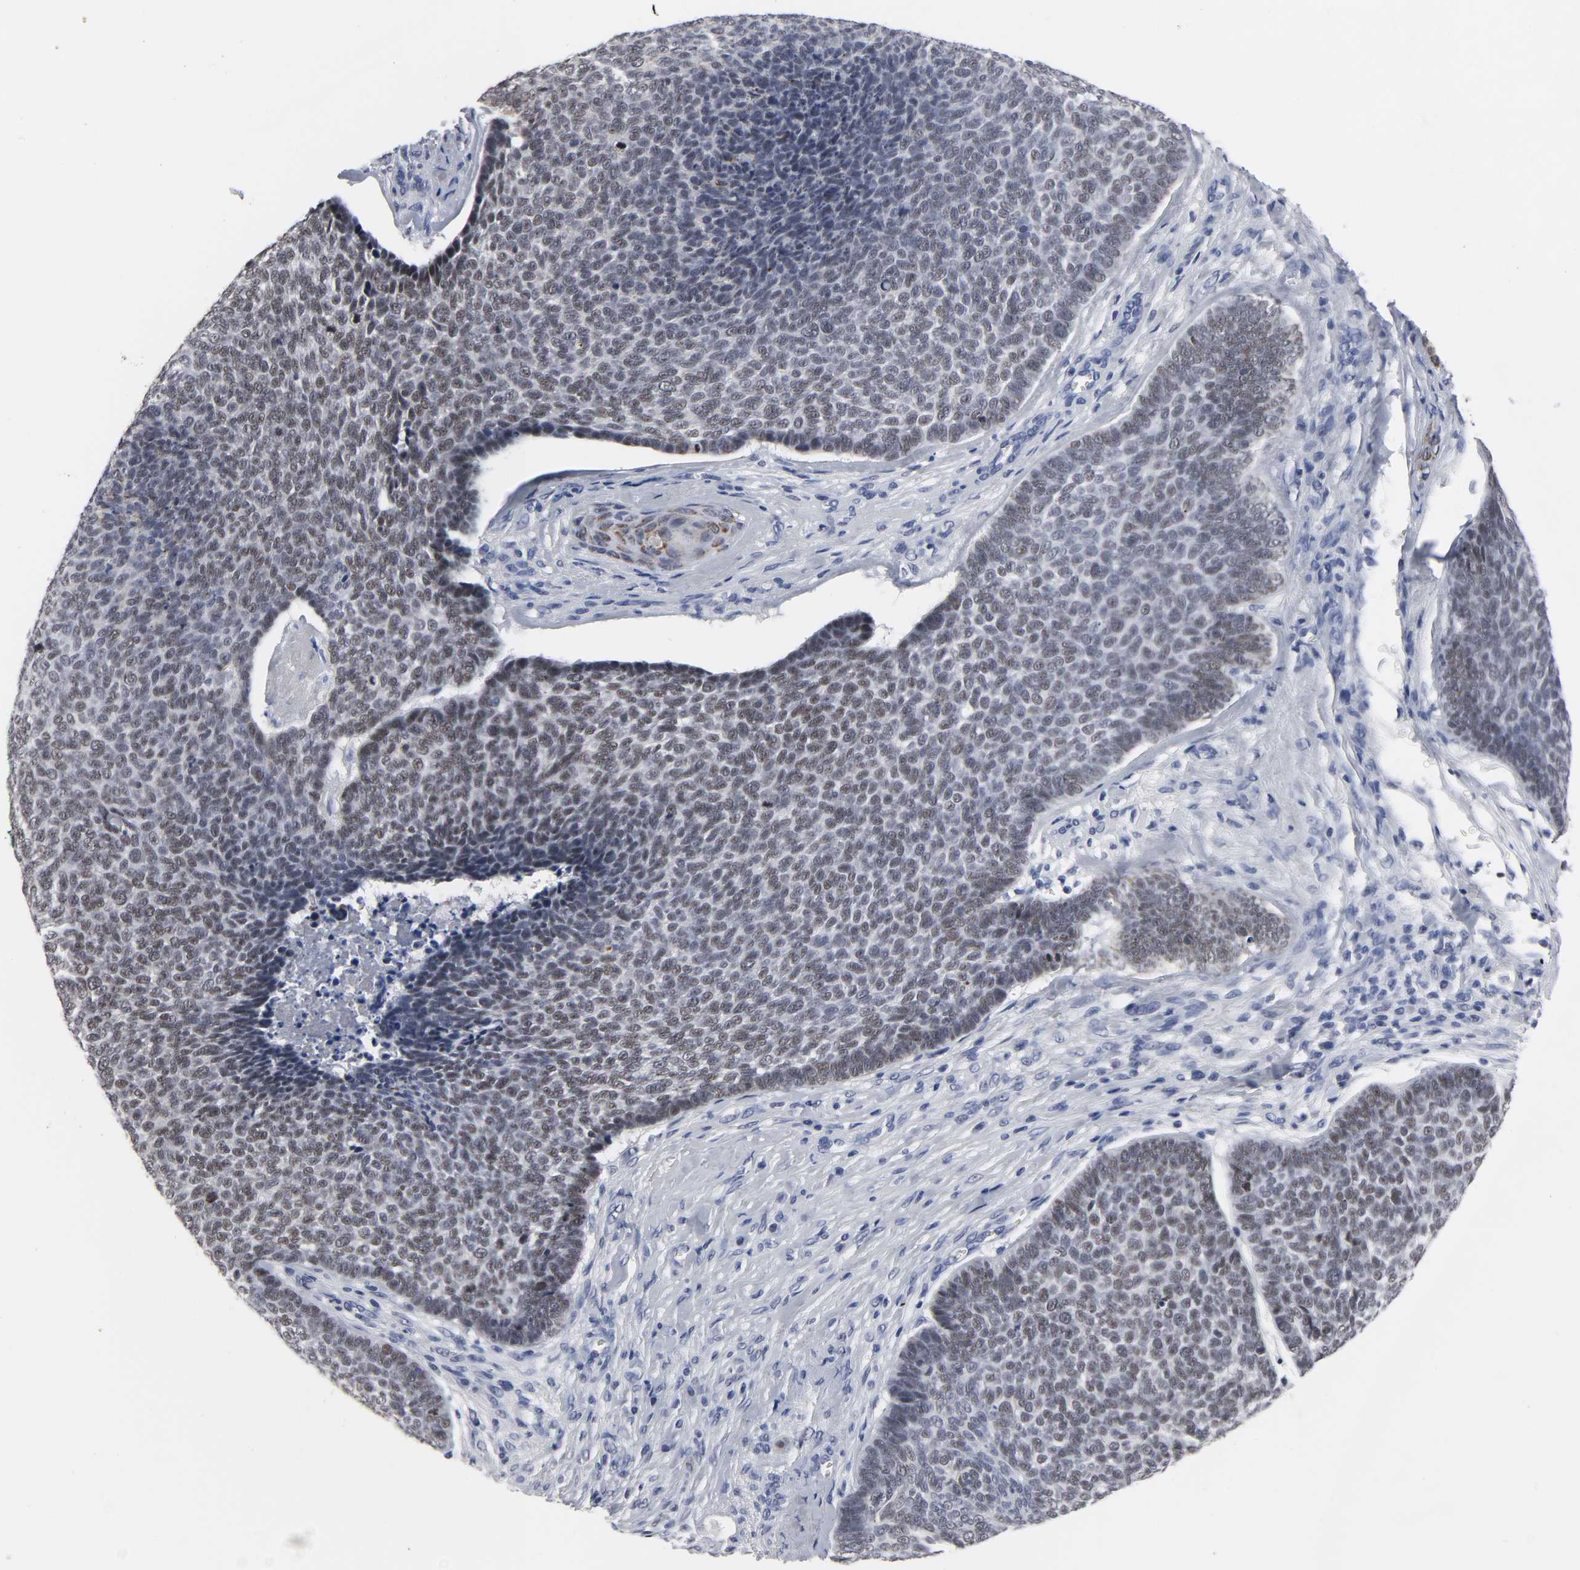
{"staining": {"intensity": "moderate", "quantity": "25%-75%", "location": "nuclear"}, "tissue": "skin cancer", "cell_type": "Tumor cells", "image_type": "cancer", "snomed": [{"axis": "morphology", "description": "Basal cell carcinoma"}, {"axis": "topography", "description": "Skin"}], "caption": "Protein analysis of skin cancer (basal cell carcinoma) tissue exhibits moderate nuclear expression in about 25%-75% of tumor cells.", "gene": "GRHL2", "patient": {"sex": "male", "age": 84}}